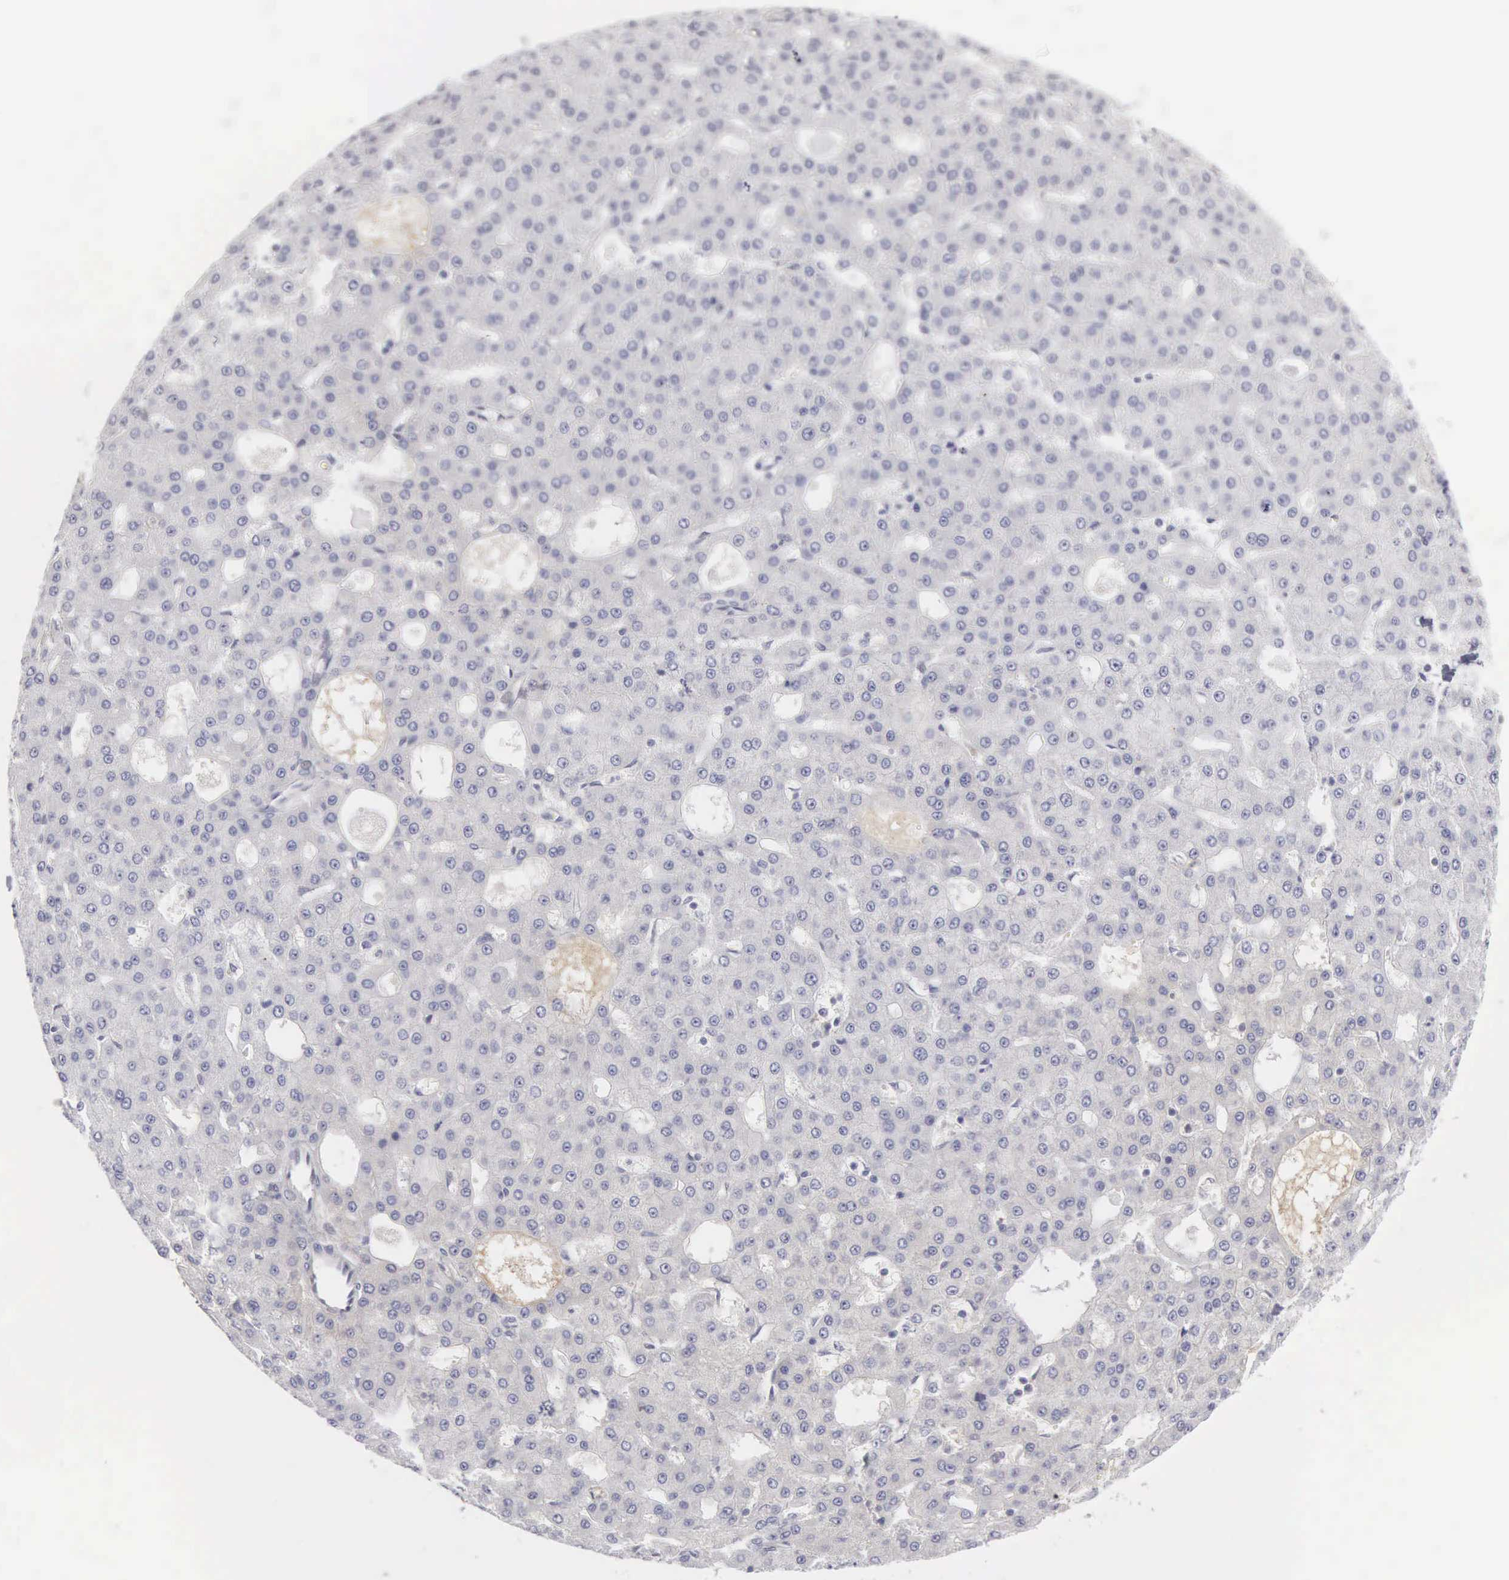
{"staining": {"intensity": "negative", "quantity": "none", "location": "none"}, "tissue": "liver cancer", "cell_type": "Tumor cells", "image_type": "cancer", "snomed": [{"axis": "morphology", "description": "Carcinoma, Hepatocellular, NOS"}, {"axis": "topography", "description": "Liver"}], "caption": "Immunohistochemistry (IHC) micrograph of human liver hepatocellular carcinoma stained for a protein (brown), which shows no expression in tumor cells.", "gene": "RBPJ", "patient": {"sex": "male", "age": 47}}